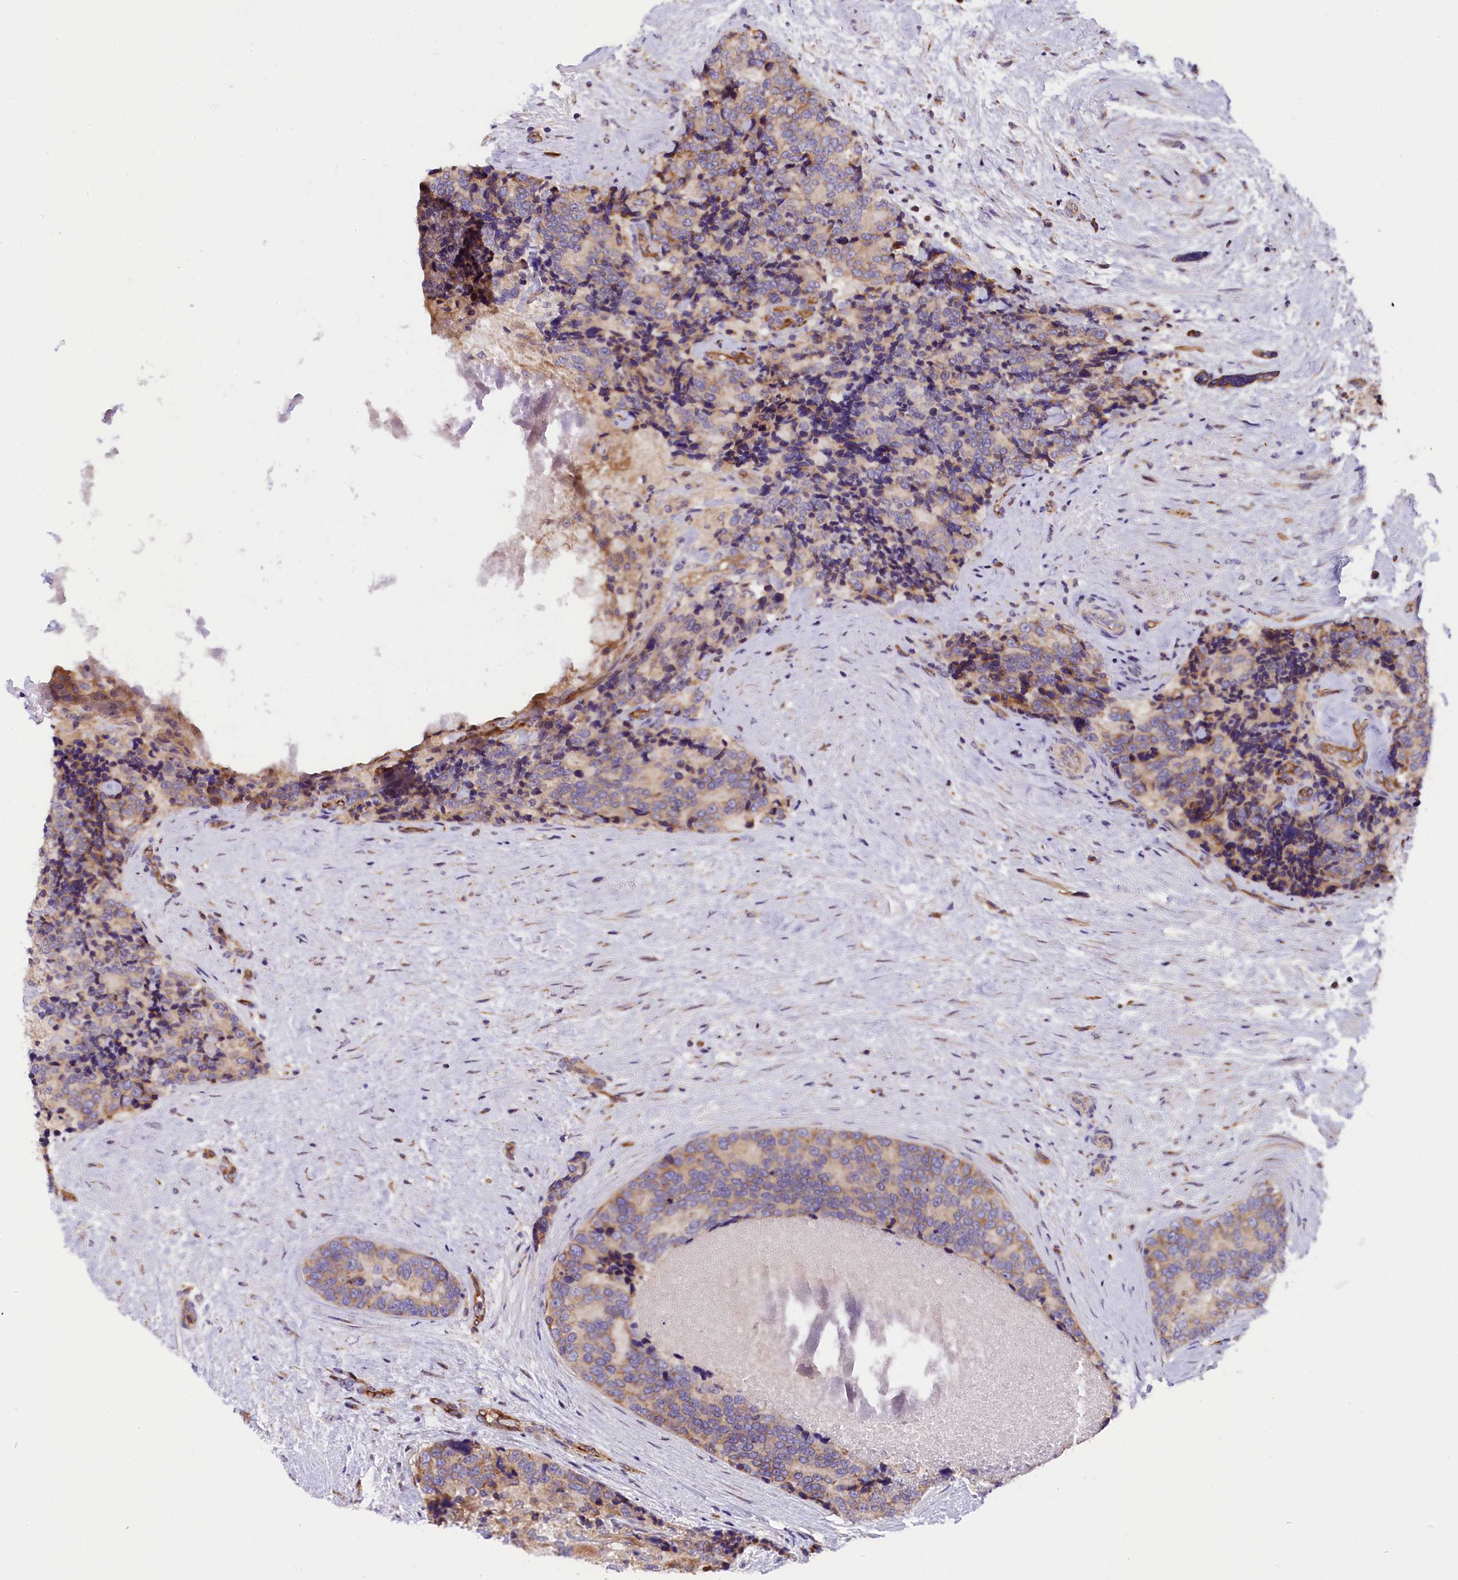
{"staining": {"intensity": "weak", "quantity": "25%-75%", "location": "cytoplasmic/membranous"}, "tissue": "prostate cancer", "cell_type": "Tumor cells", "image_type": "cancer", "snomed": [{"axis": "morphology", "description": "Adenocarcinoma, High grade"}, {"axis": "topography", "description": "Prostate"}], "caption": "High-power microscopy captured an IHC image of high-grade adenocarcinoma (prostate), revealing weak cytoplasmic/membranous positivity in approximately 25%-75% of tumor cells.", "gene": "DNAJB9", "patient": {"sex": "male", "age": 70}}